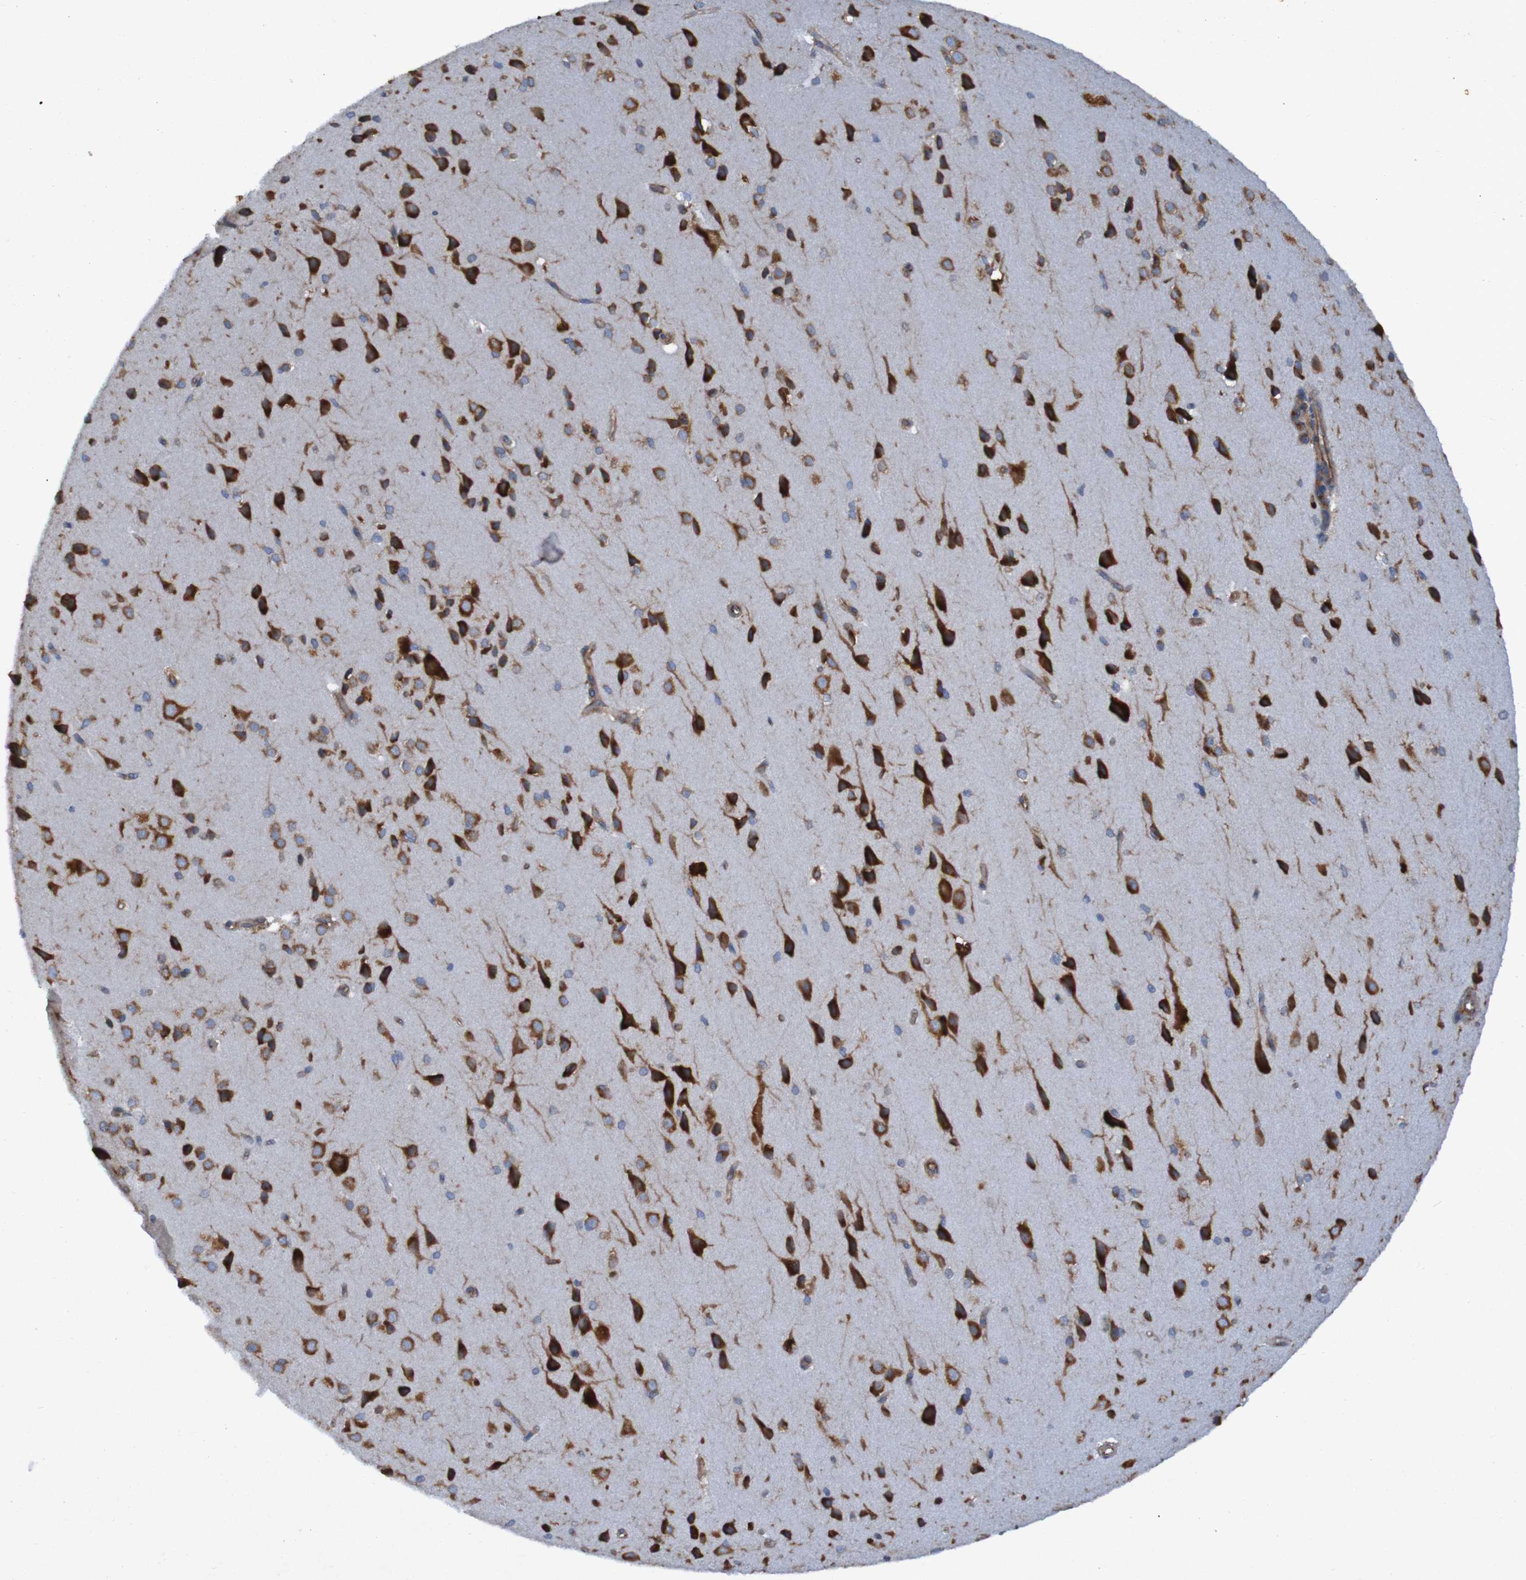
{"staining": {"intensity": "weak", "quantity": ">75%", "location": "cytoplasmic/membranous"}, "tissue": "cerebral cortex", "cell_type": "Endothelial cells", "image_type": "normal", "snomed": [{"axis": "morphology", "description": "Normal tissue, NOS"}, {"axis": "morphology", "description": "Developmental malformation"}, {"axis": "topography", "description": "Cerebral cortex"}], "caption": "Unremarkable cerebral cortex displays weak cytoplasmic/membranous positivity in approximately >75% of endothelial cells.", "gene": "RPL10L", "patient": {"sex": "female", "age": 30}}